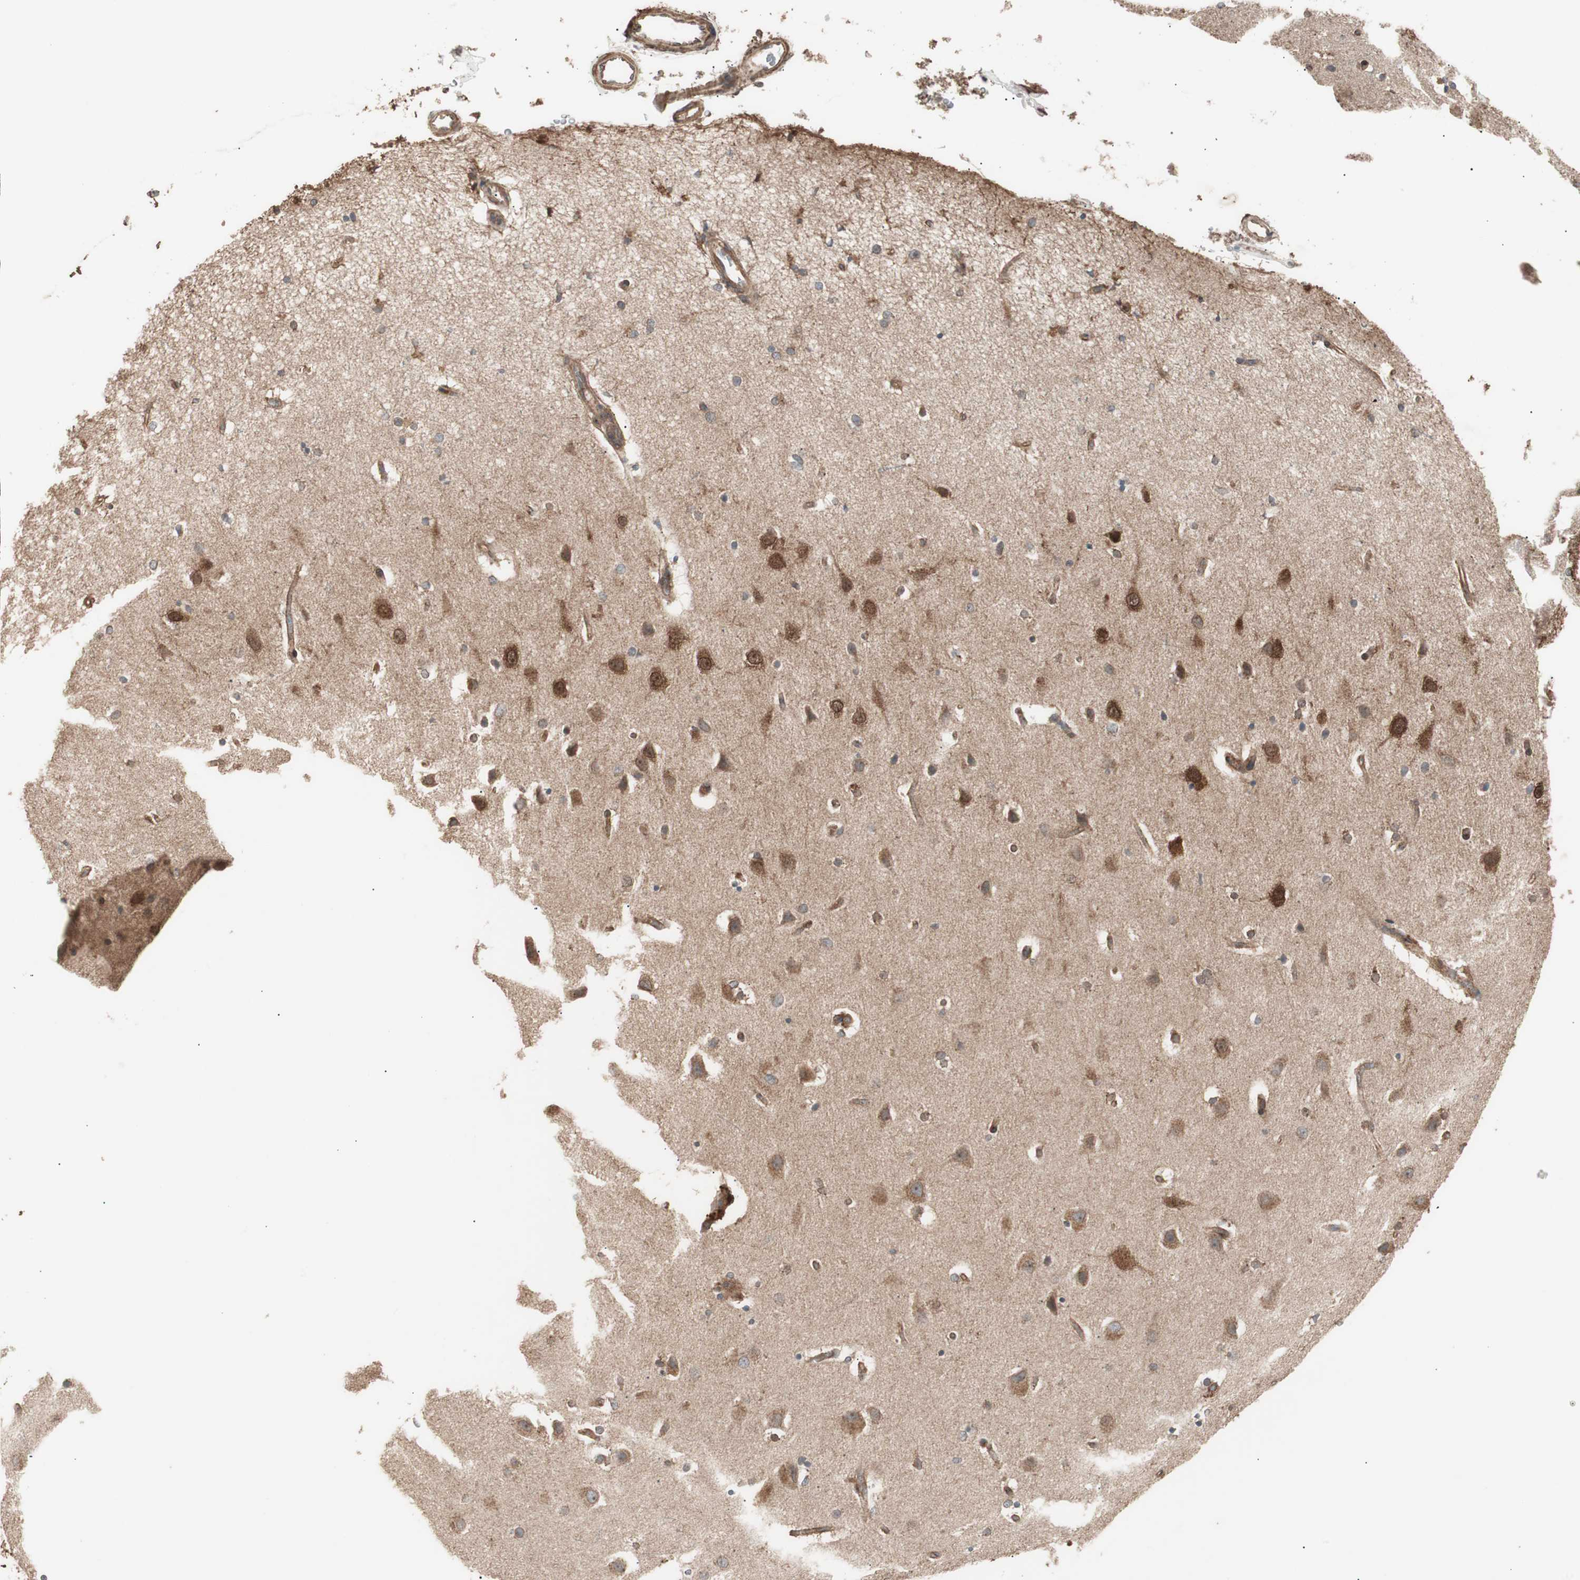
{"staining": {"intensity": "moderate", "quantity": "25%-75%", "location": "cytoplasmic/membranous"}, "tissue": "caudate", "cell_type": "Glial cells", "image_type": "normal", "snomed": [{"axis": "morphology", "description": "Normal tissue, NOS"}, {"axis": "topography", "description": "Lateral ventricle wall"}], "caption": "IHC image of benign caudate stained for a protein (brown), which demonstrates medium levels of moderate cytoplasmic/membranous positivity in about 25%-75% of glial cells.", "gene": "LZTS1", "patient": {"sex": "female", "age": 54}}